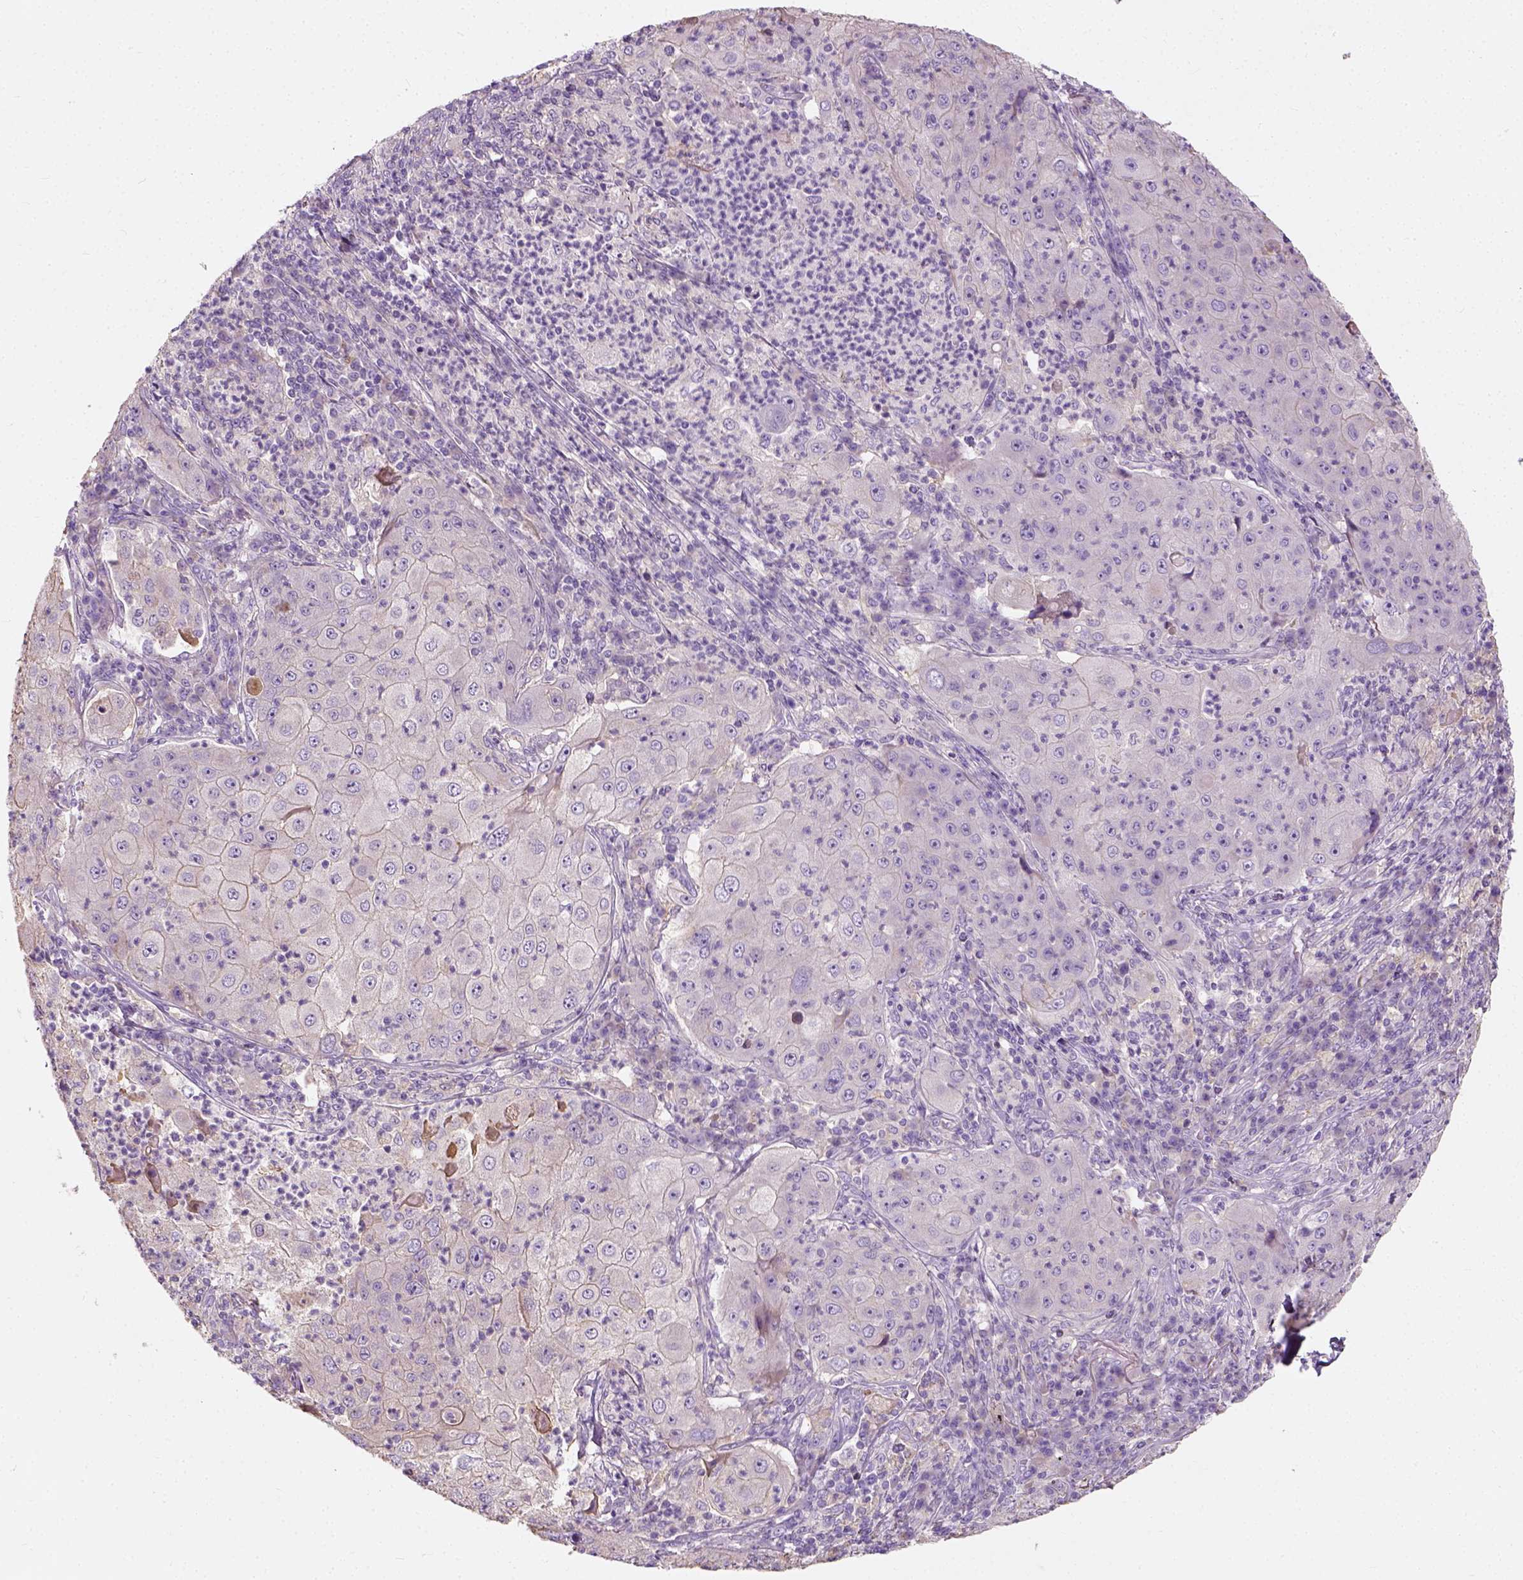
{"staining": {"intensity": "negative", "quantity": "none", "location": "none"}, "tissue": "lung cancer", "cell_type": "Tumor cells", "image_type": "cancer", "snomed": [{"axis": "morphology", "description": "Squamous cell carcinoma, NOS"}, {"axis": "topography", "description": "Lung"}], "caption": "Immunohistochemistry (IHC) micrograph of neoplastic tissue: human squamous cell carcinoma (lung) stained with DAB (3,3'-diaminobenzidine) exhibits no significant protein expression in tumor cells.", "gene": "DHCR24", "patient": {"sex": "female", "age": 59}}